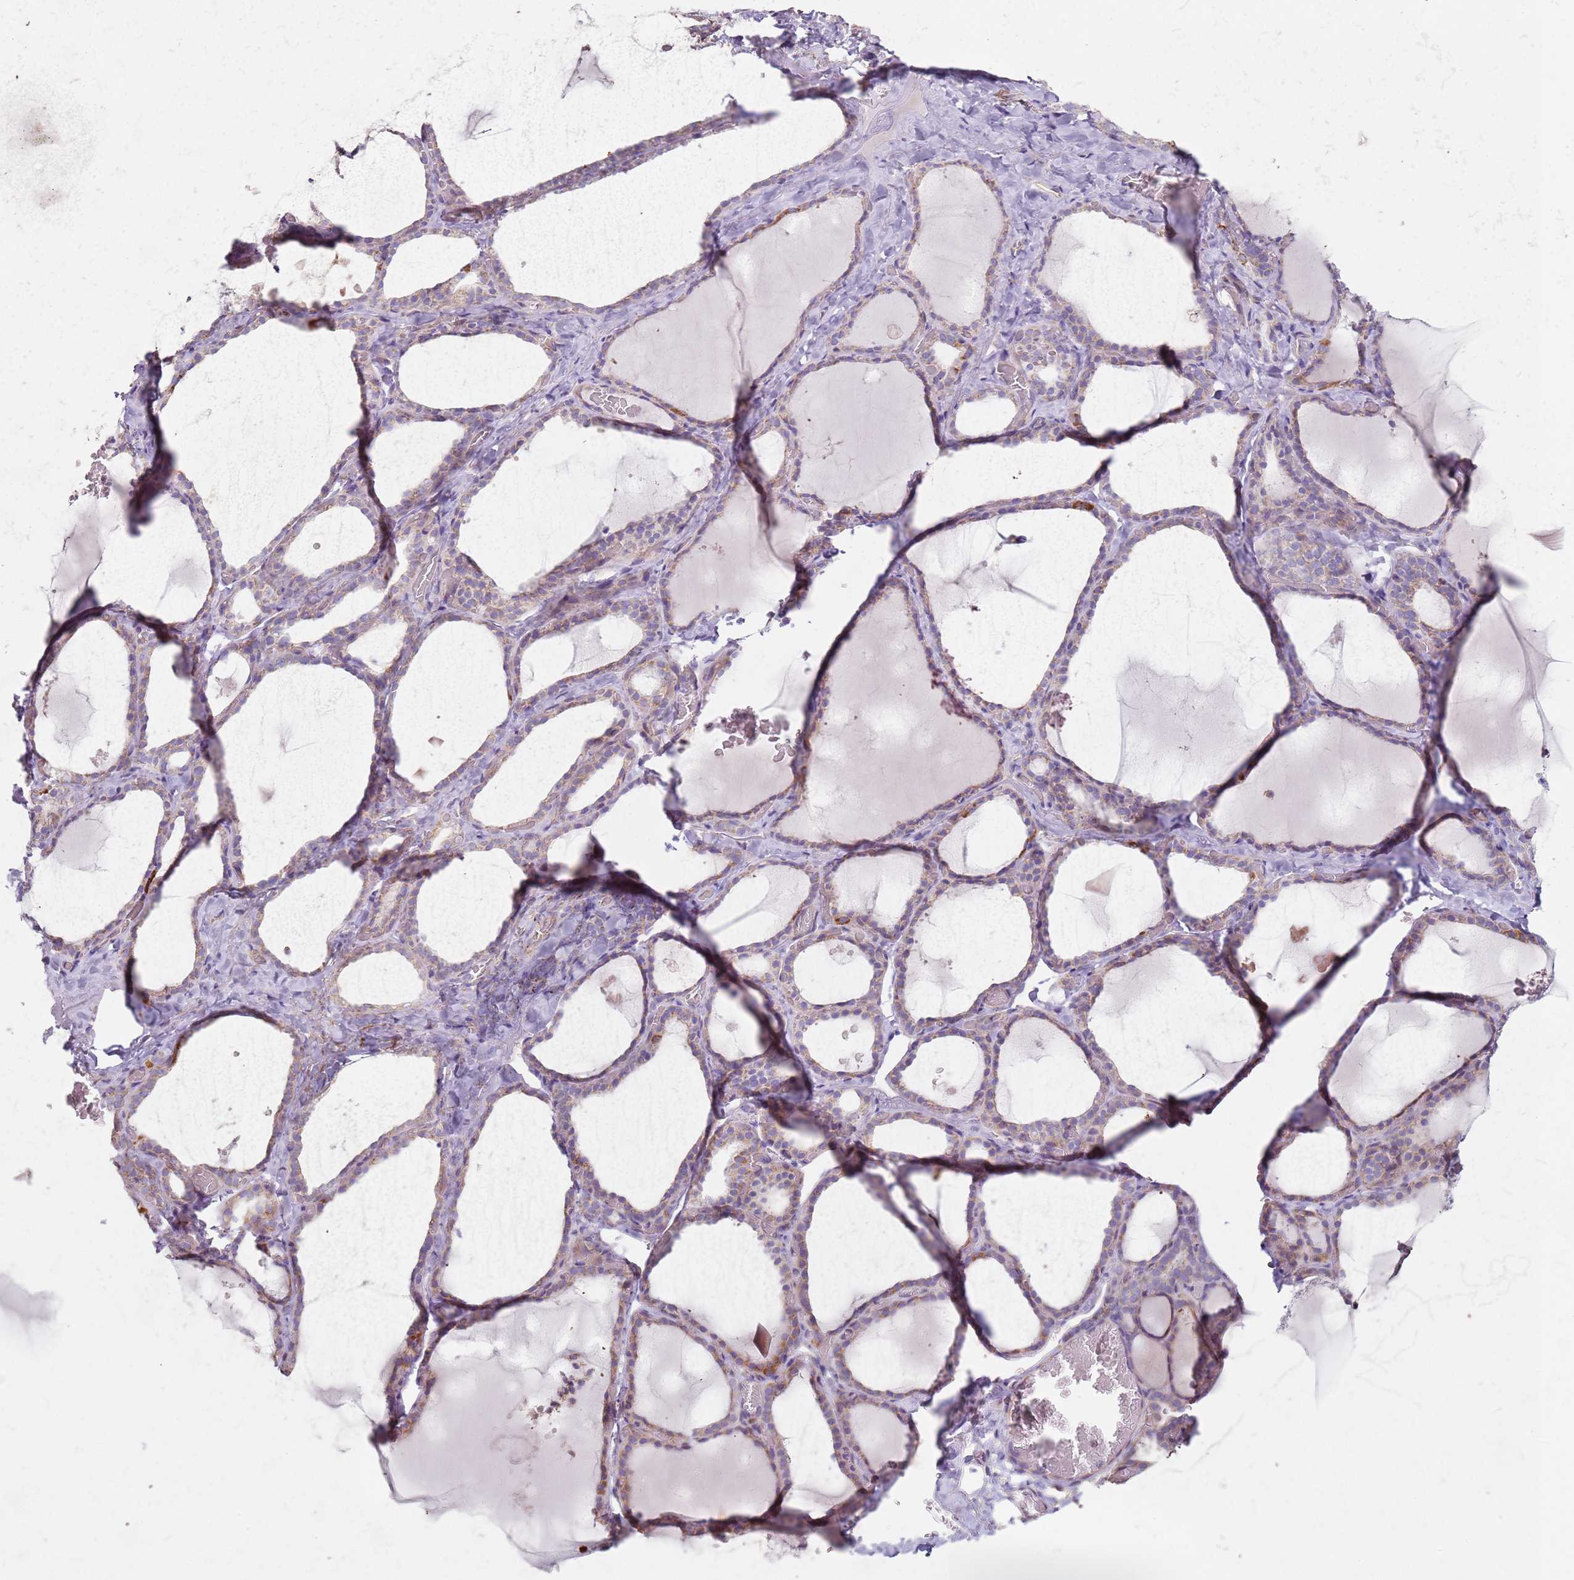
{"staining": {"intensity": "weak", "quantity": ">75%", "location": "cytoplasmic/membranous"}, "tissue": "thyroid gland", "cell_type": "Glandular cells", "image_type": "normal", "snomed": [{"axis": "morphology", "description": "Normal tissue, NOS"}, {"axis": "topography", "description": "Thyroid gland"}], "caption": "Protein staining shows weak cytoplasmic/membranous positivity in about >75% of glandular cells in benign thyroid gland. (DAB (3,3'-diaminobenzidine) = brown stain, brightfield microscopy at high magnification).", "gene": "ALS2", "patient": {"sex": "female", "age": 39}}